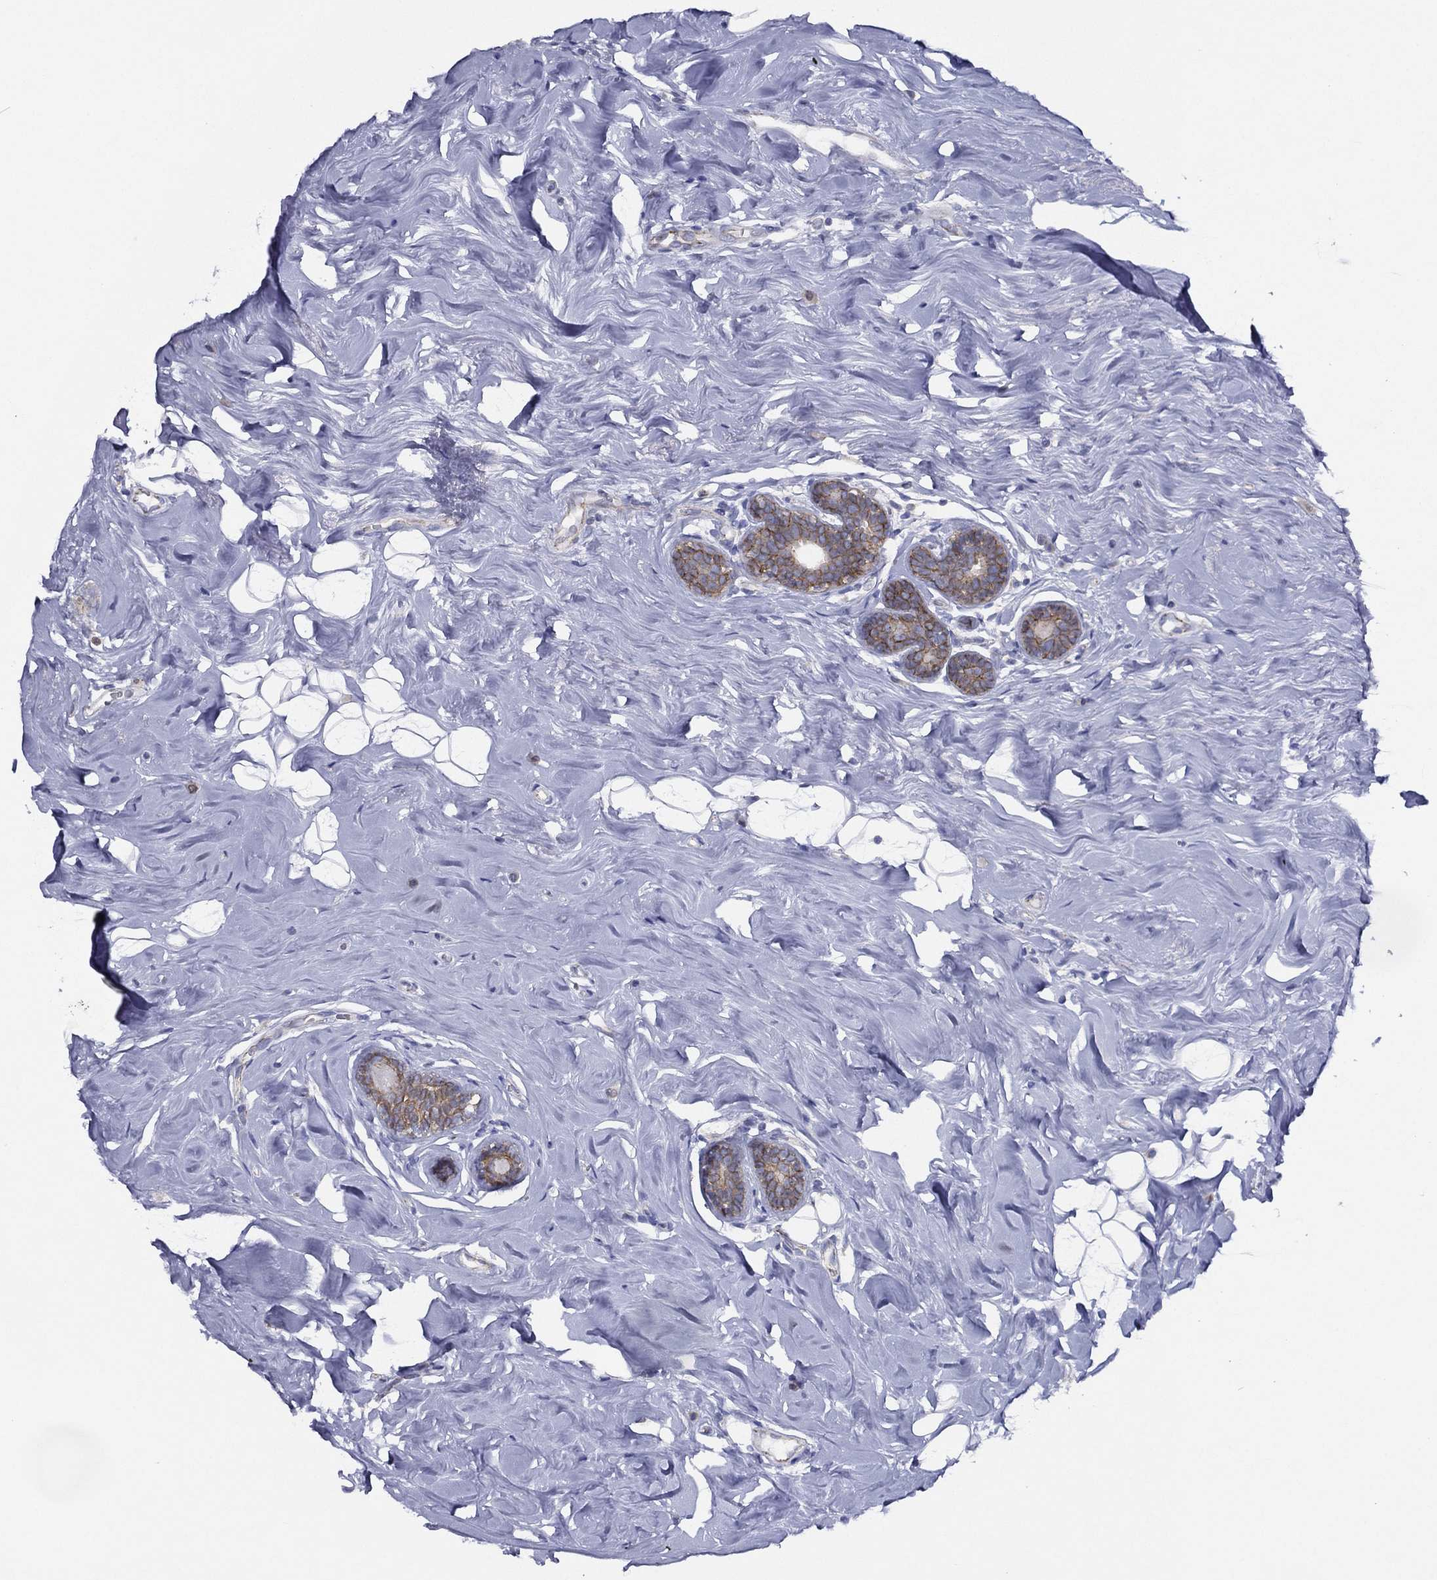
{"staining": {"intensity": "moderate", "quantity": "<25%", "location": "cytoplasmic/membranous"}, "tissue": "breast cancer", "cell_type": "Tumor cells", "image_type": "cancer", "snomed": [{"axis": "morphology", "description": "Lobular carcinoma"}, {"axis": "topography", "description": "Breast"}], "caption": "Breast cancer (lobular carcinoma) tissue demonstrates moderate cytoplasmic/membranous staining in about <25% of tumor cells", "gene": "ZNF223", "patient": {"sex": "female", "age": 49}}